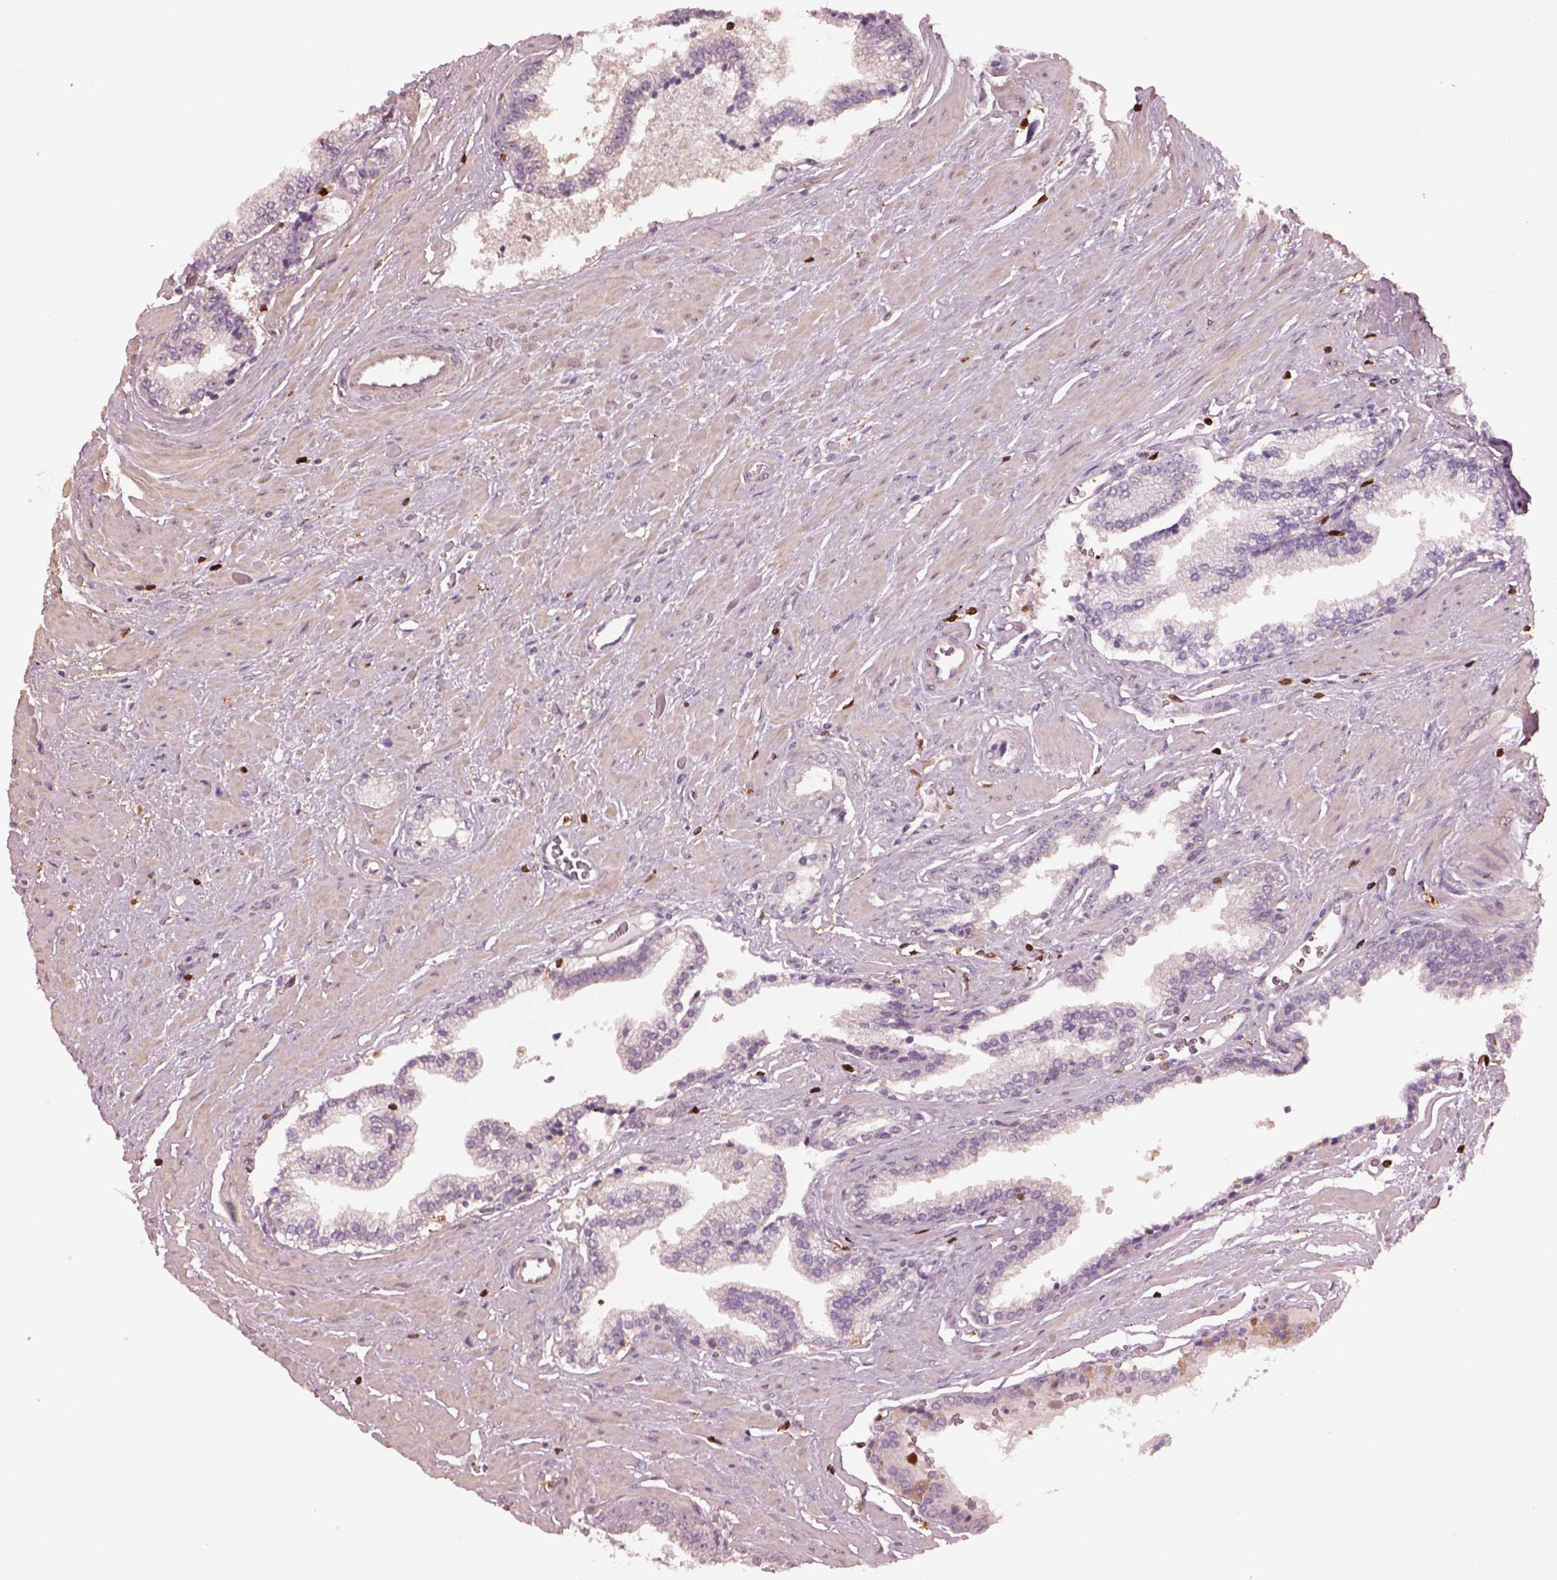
{"staining": {"intensity": "negative", "quantity": "none", "location": "none"}, "tissue": "prostate cancer", "cell_type": "Tumor cells", "image_type": "cancer", "snomed": [{"axis": "morphology", "description": "Adenocarcinoma, Low grade"}, {"axis": "topography", "description": "Prostate"}], "caption": "An image of human prostate cancer (adenocarcinoma (low-grade)) is negative for staining in tumor cells.", "gene": "IL31RA", "patient": {"sex": "male", "age": 60}}